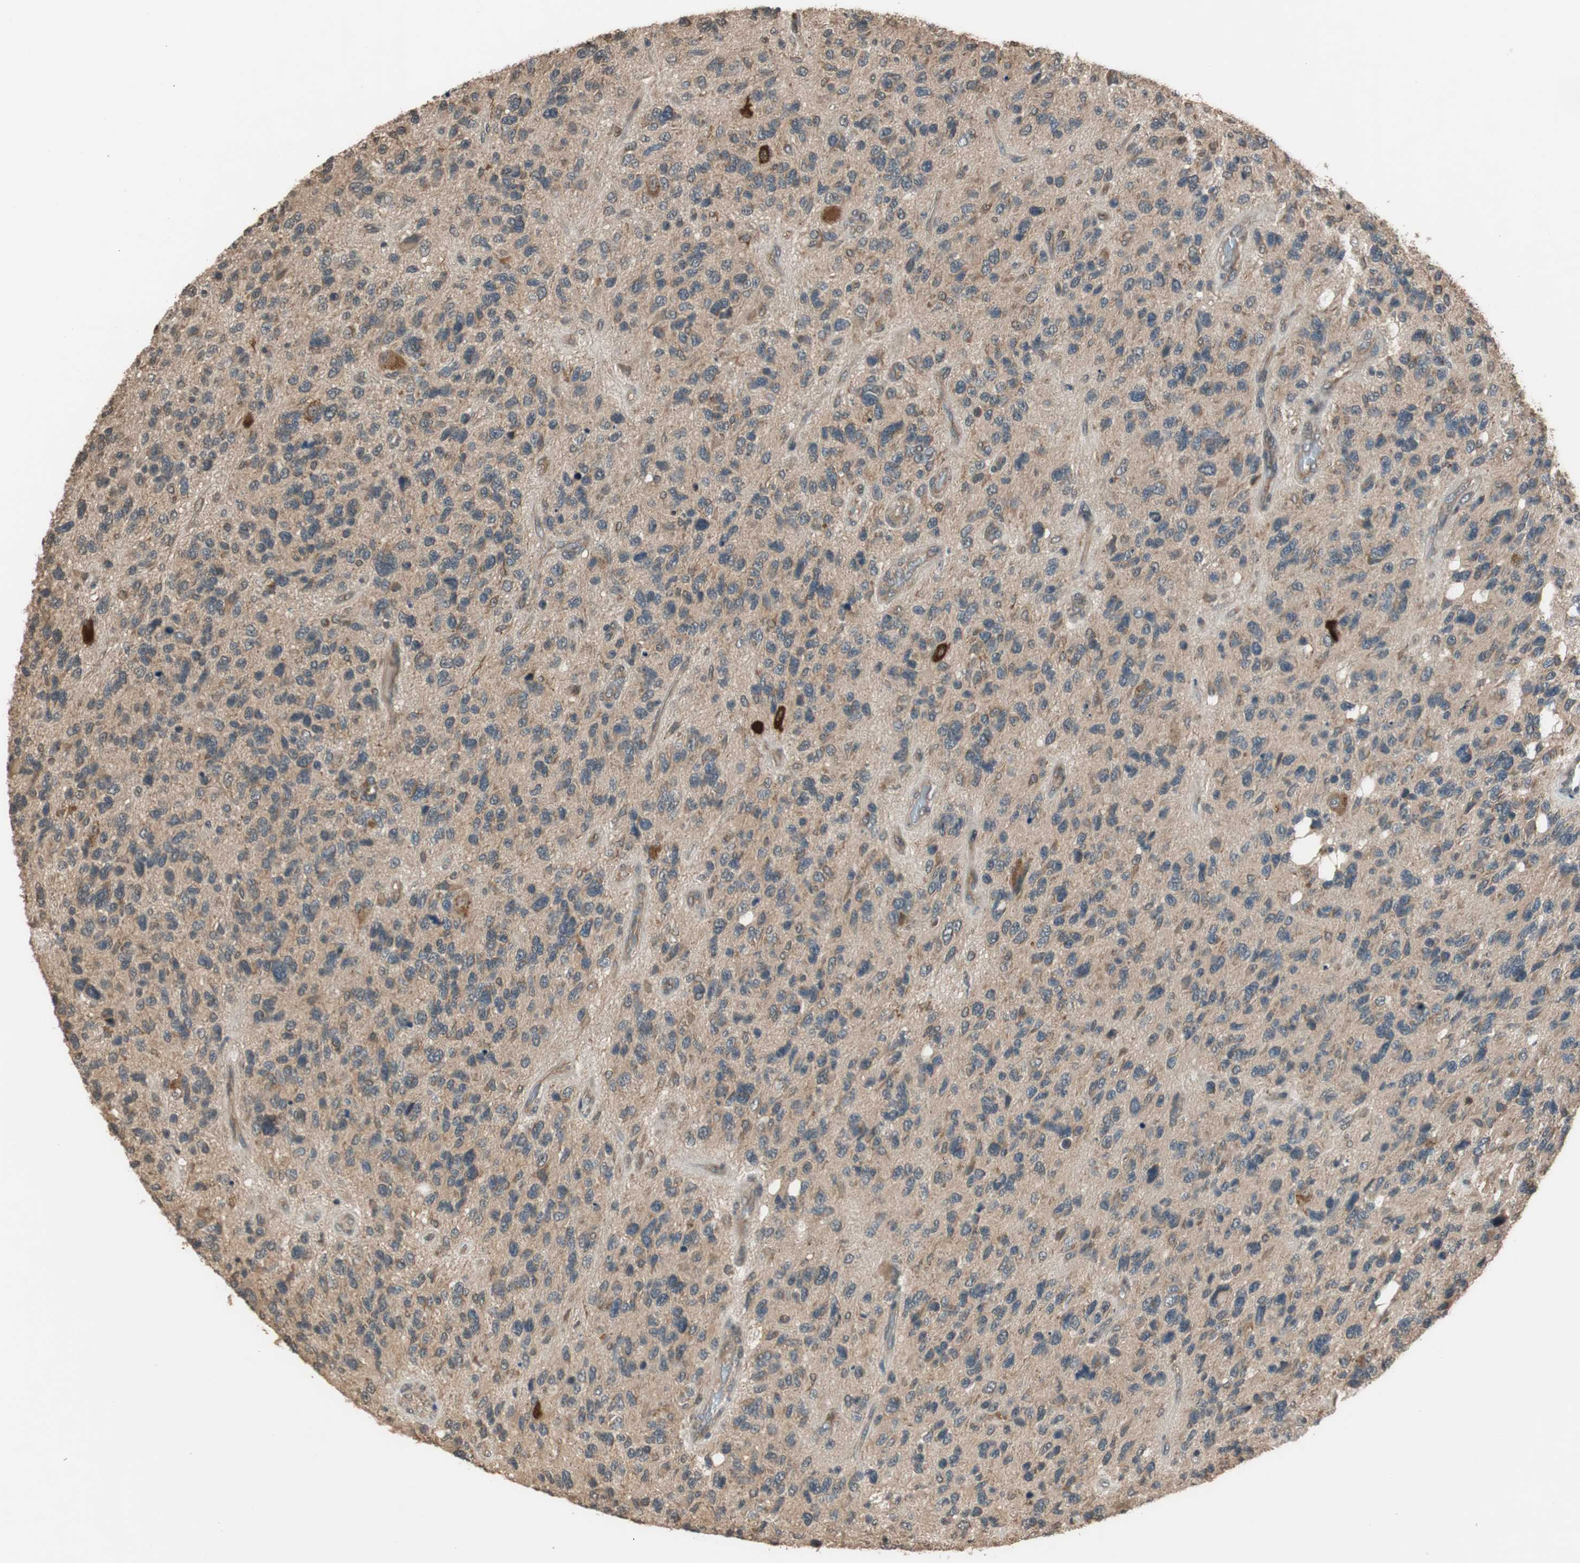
{"staining": {"intensity": "weak", "quantity": "25%-75%", "location": "cytoplasmic/membranous"}, "tissue": "glioma", "cell_type": "Tumor cells", "image_type": "cancer", "snomed": [{"axis": "morphology", "description": "Glioma, malignant, High grade"}, {"axis": "topography", "description": "Brain"}], "caption": "The immunohistochemical stain shows weak cytoplasmic/membranous positivity in tumor cells of malignant glioma (high-grade) tissue. Nuclei are stained in blue.", "gene": "TMEM230", "patient": {"sex": "female", "age": 58}}